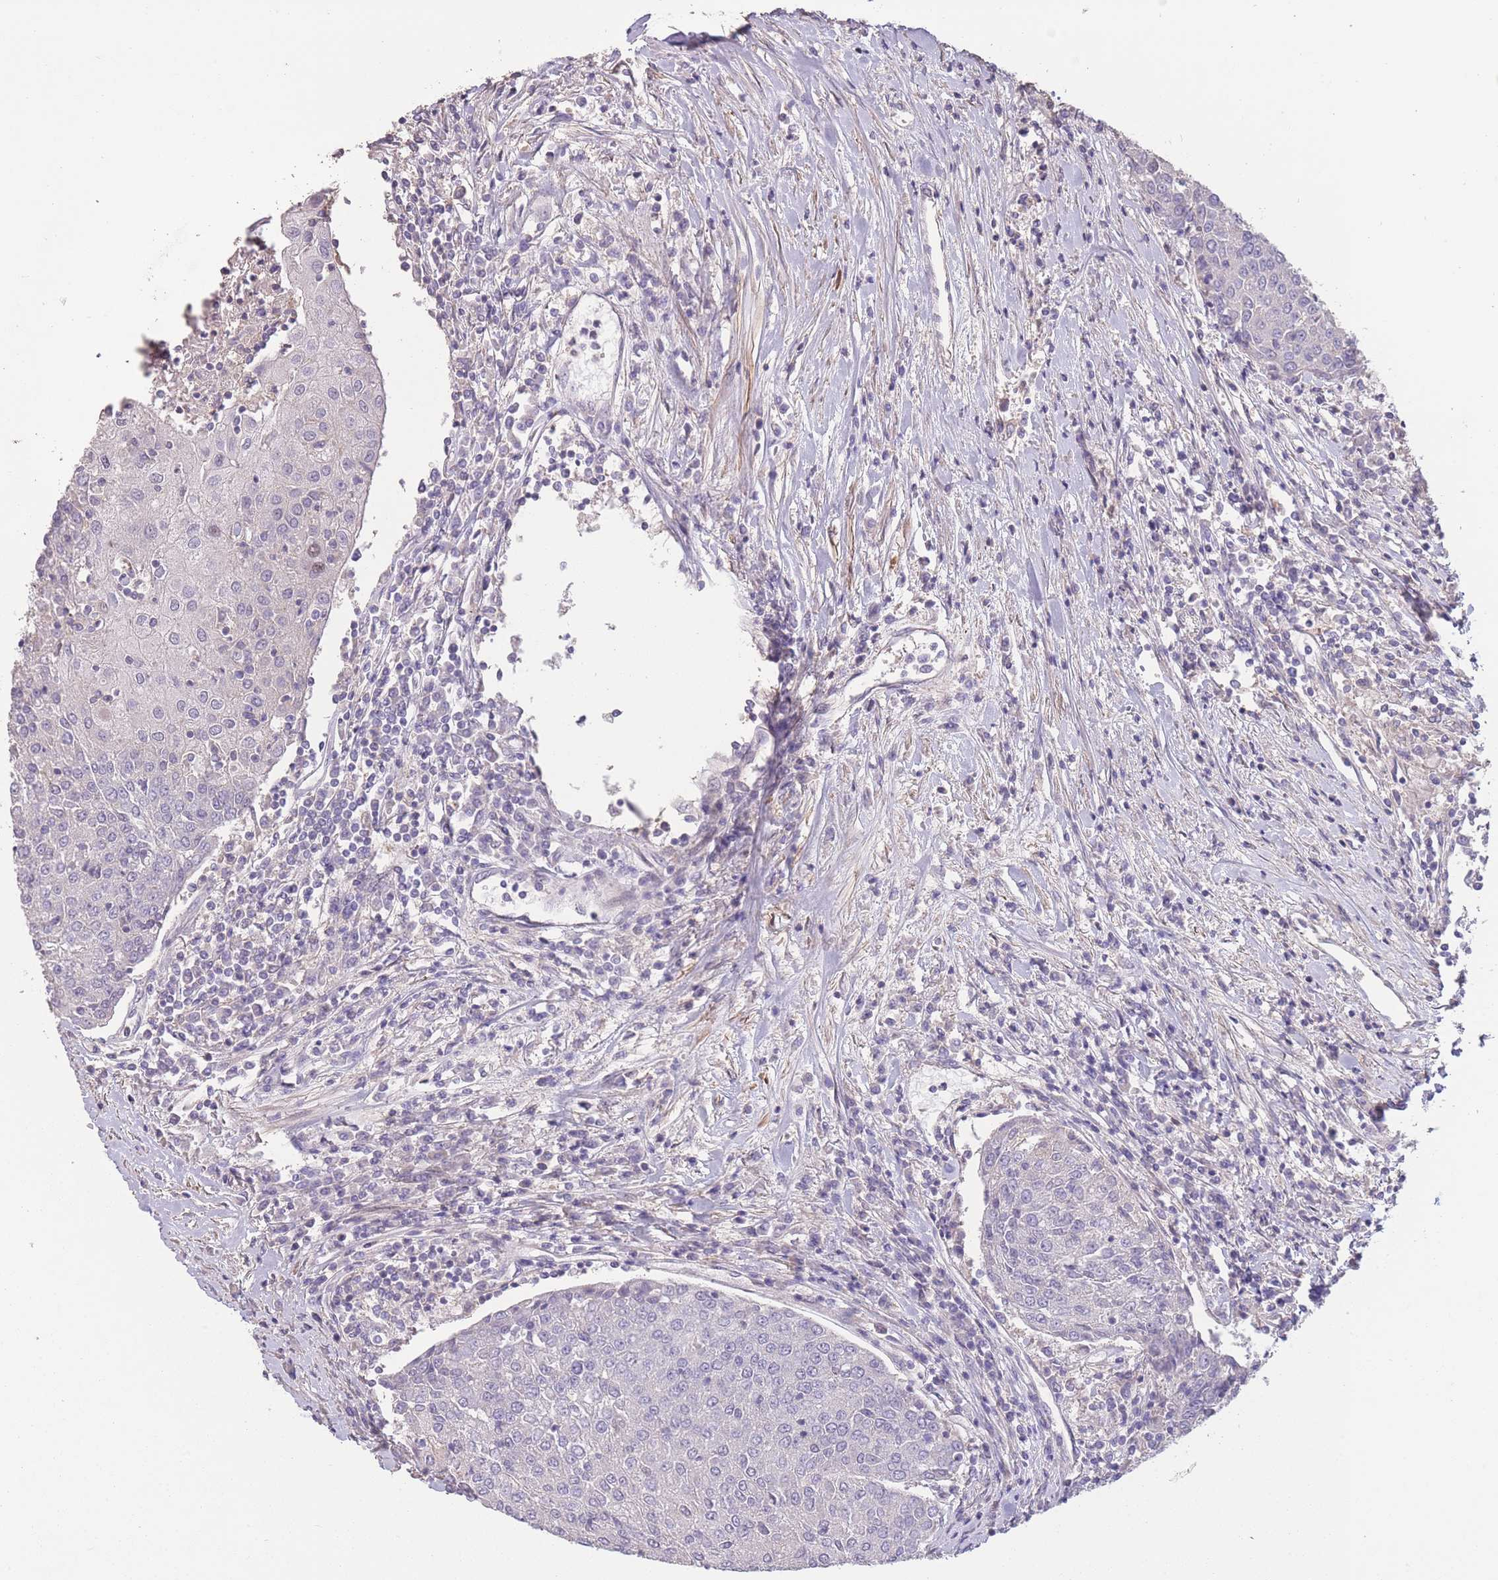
{"staining": {"intensity": "negative", "quantity": "none", "location": "none"}, "tissue": "urothelial cancer", "cell_type": "Tumor cells", "image_type": "cancer", "snomed": [{"axis": "morphology", "description": "Urothelial carcinoma, High grade"}, {"axis": "topography", "description": "Urinary bladder"}], "caption": "IHC photomicrograph of neoplastic tissue: human urothelial cancer stained with DAB (3,3'-diaminobenzidine) reveals no significant protein expression in tumor cells.", "gene": "RSPH10B", "patient": {"sex": "female", "age": 85}}